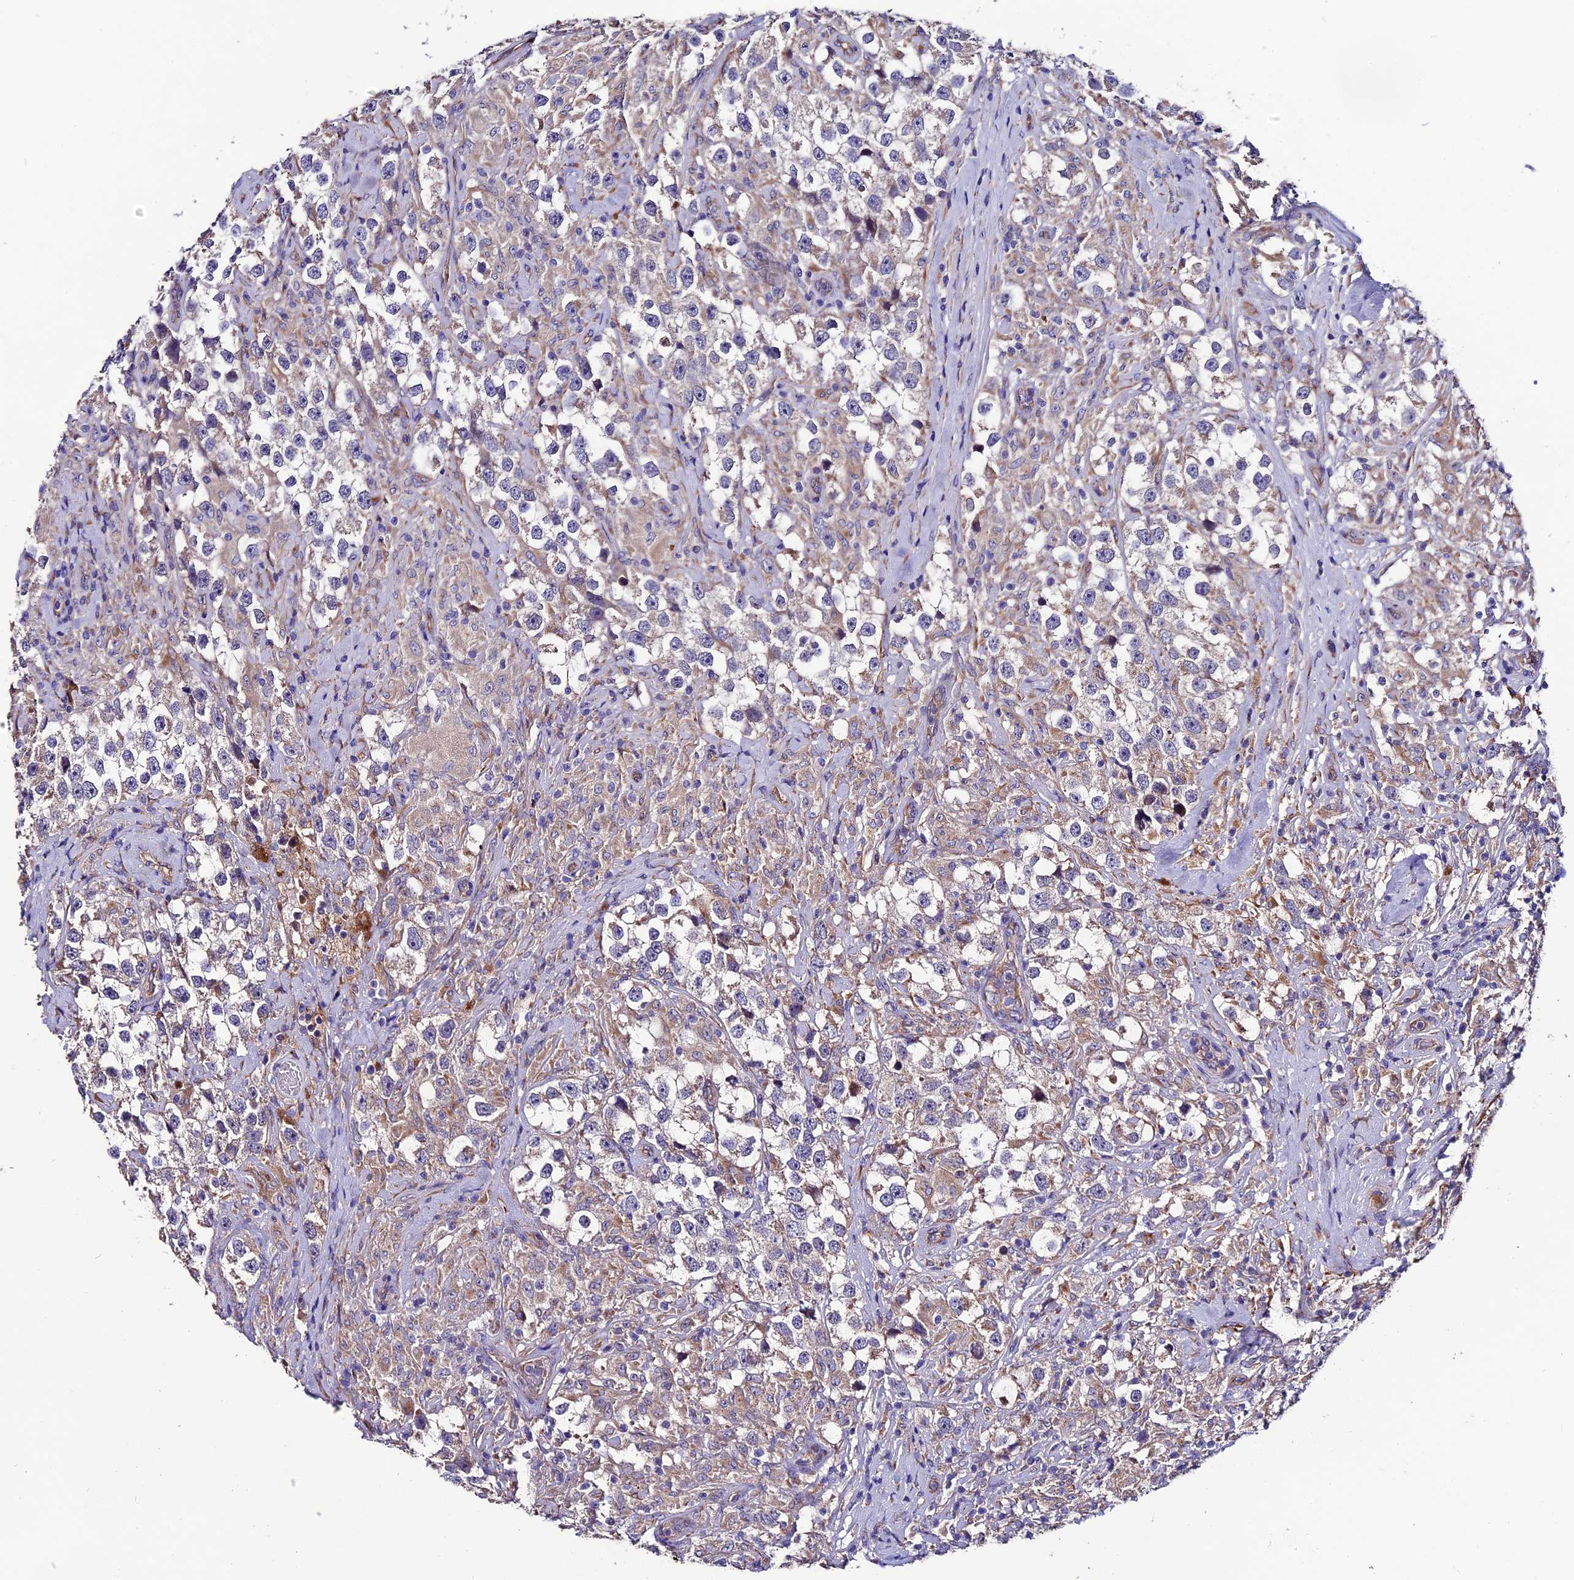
{"staining": {"intensity": "weak", "quantity": "<25%", "location": "cytoplasmic/membranous"}, "tissue": "testis cancer", "cell_type": "Tumor cells", "image_type": "cancer", "snomed": [{"axis": "morphology", "description": "Seminoma, NOS"}, {"axis": "topography", "description": "Testis"}], "caption": "This image is of testis cancer stained with IHC to label a protein in brown with the nuclei are counter-stained blue. There is no staining in tumor cells.", "gene": "CLN5", "patient": {"sex": "male", "age": 46}}